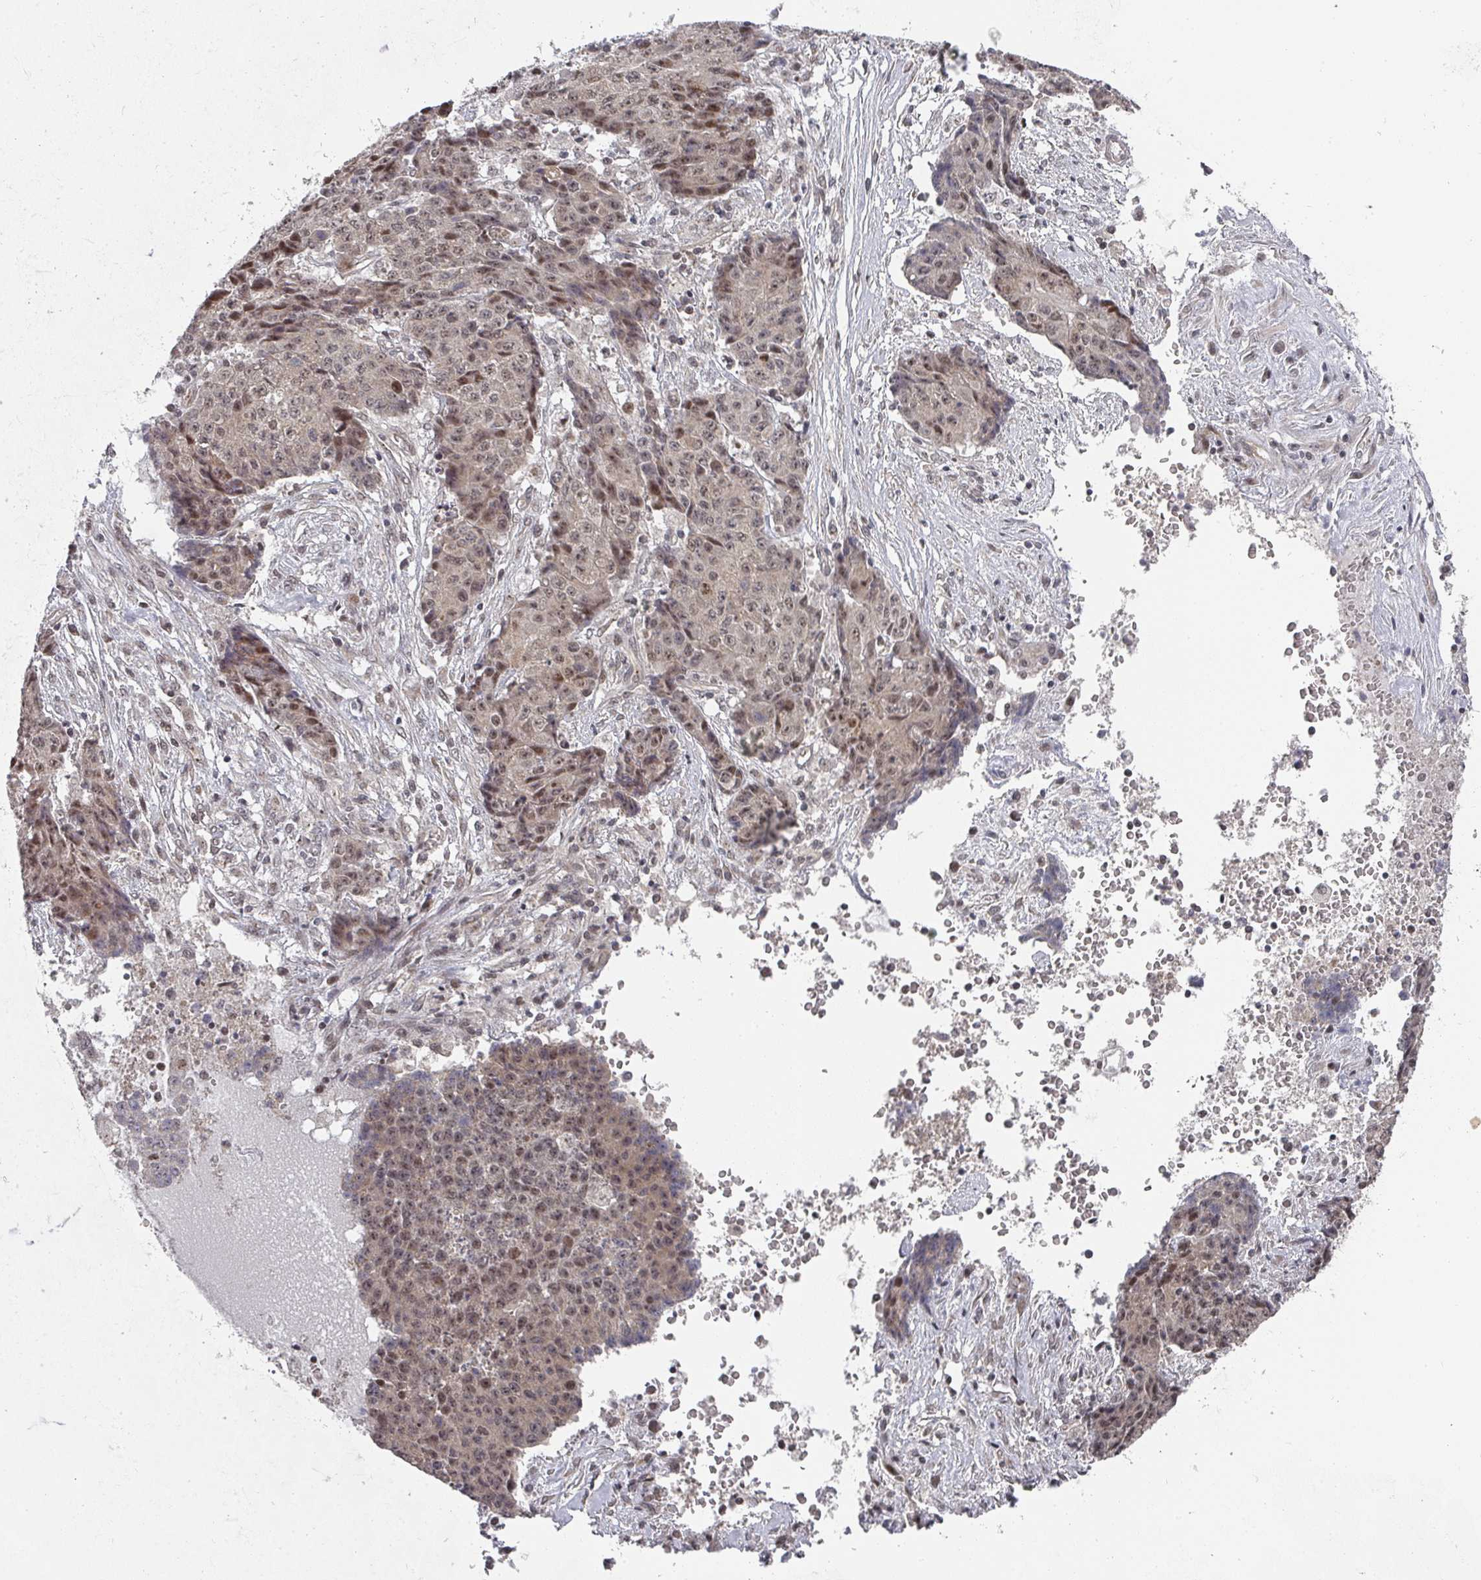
{"staining": {"intensity": "moderate", "quantity": "25%-75%", "location": "nuclear"}, "tissue": "ovarian cancer", "cell_type": "Tumor cells", "image_type": "cancer", "snomed": [{"axis": "morphology", "description": "Carcinoma, endometroid"}, {"axis": "topography", "description": "Ovary"}], "caption": "The photomicrograph exhibits immunohistochemical staining of ovarian endometroid carcinoma. There is moderate nuclear expression is identified in about 25%-75% of tumor cells. (Brightfield microscopy of DAB IHC at high magnification).", "gene": "KIF1C", "patient": {"sex": "female", "age": 42}}